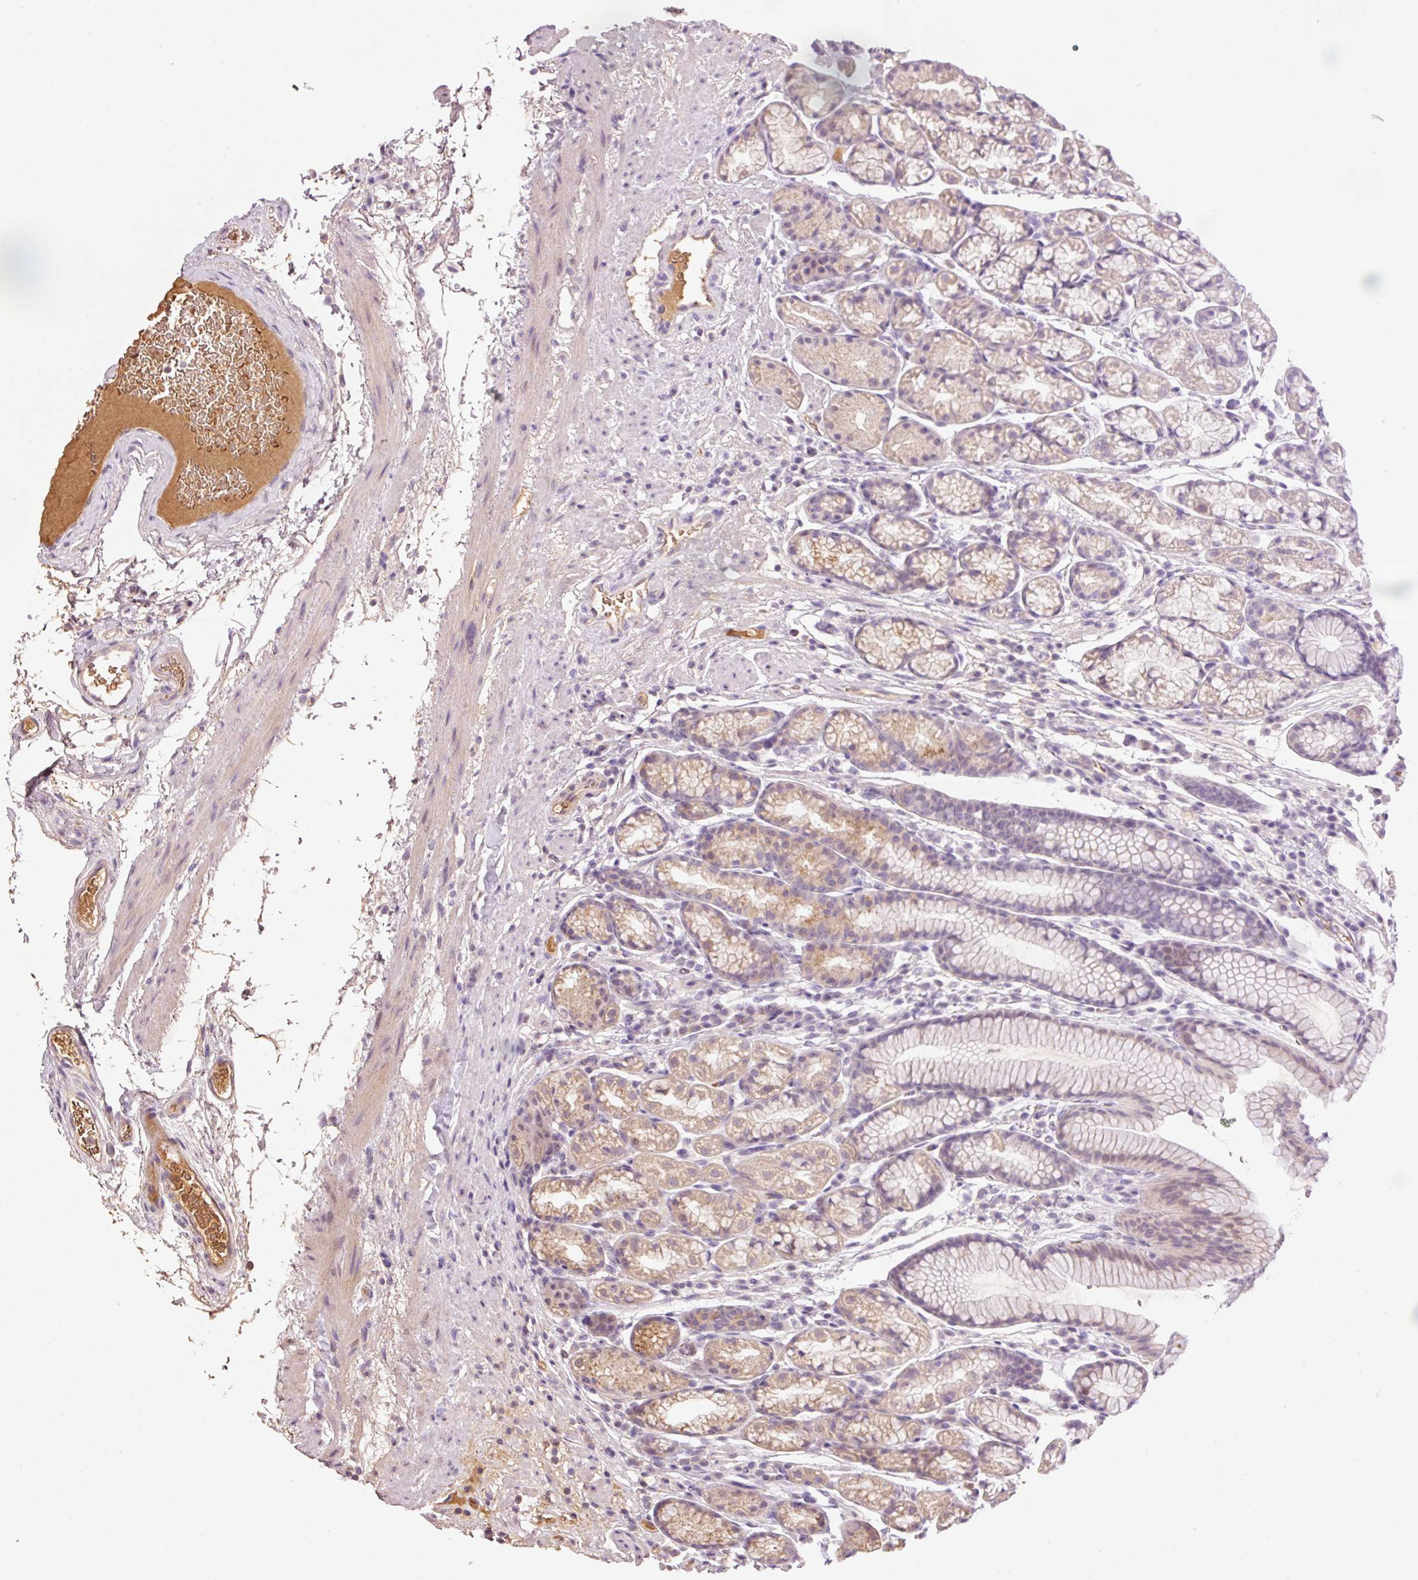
{"staining": {"intensity": "moderate", "quantity": "<25%", "location": "cytoplasmic/membranous,nuclear"}, "tissue": "stomach", "cell_type": "Glandular cells", "image_type": "normal", "snomed": [{"axis": "morphology", "description": "Normal tissue, NOS"}, {"axis": "topography", "description": "Stomach, lower"}], "caption": "An immunohistochemistry histopathology image of benign tissue is shown. Protein staining in brown shows moderate cytoplasmic/membranous,nuclear positivity in stomach within glandular cells. The protein is stained brown, and the nuclei are stained in blue (DAB IHC with brightfield microscopy, high magnification).", "gene": "CMTM8", "patient": {"sex": "male", "age": 67}}